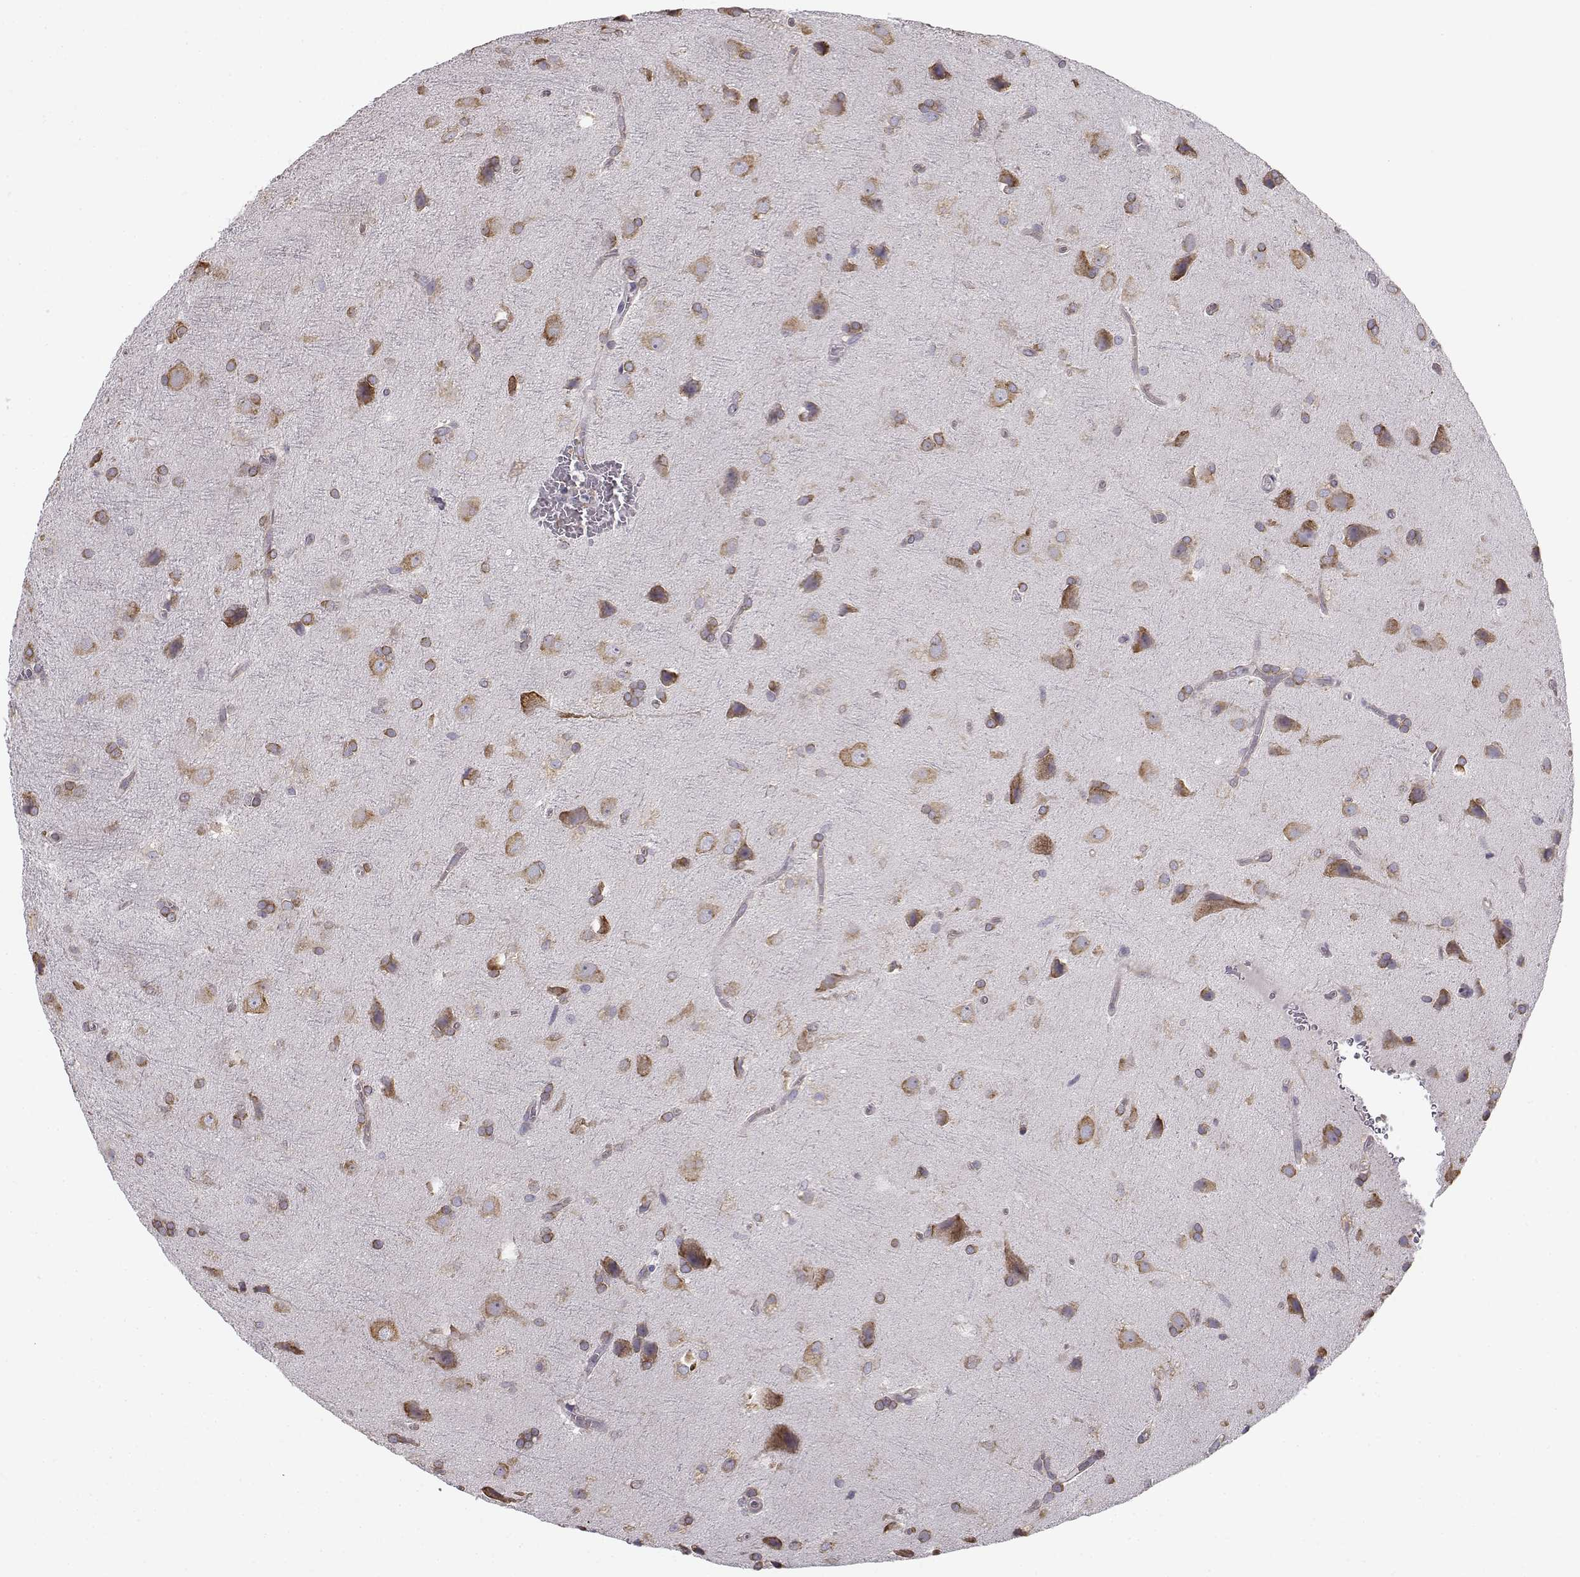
{"staining": {"intensity": "moderate", "quantity": "25%-75%", "location": "cytoplasmic/membranous"}, "tissue": "glioma", "cell_type": "Tumor cells", "image_type": "cancer", "snomed": [{"axis": "morphology", "description": "Glioma, malignant, Low grade"}, {"axis": "topography", "description": "Brain"}], "caption": "Brown immunohistochemical staining in human malignant glioma (low-grade) displays moderate cytoplasmic/membranous staining in about 25%-75% of tumor cells.", "gene": "BEND6", "patient": {"sex": "male", "age": 58}}